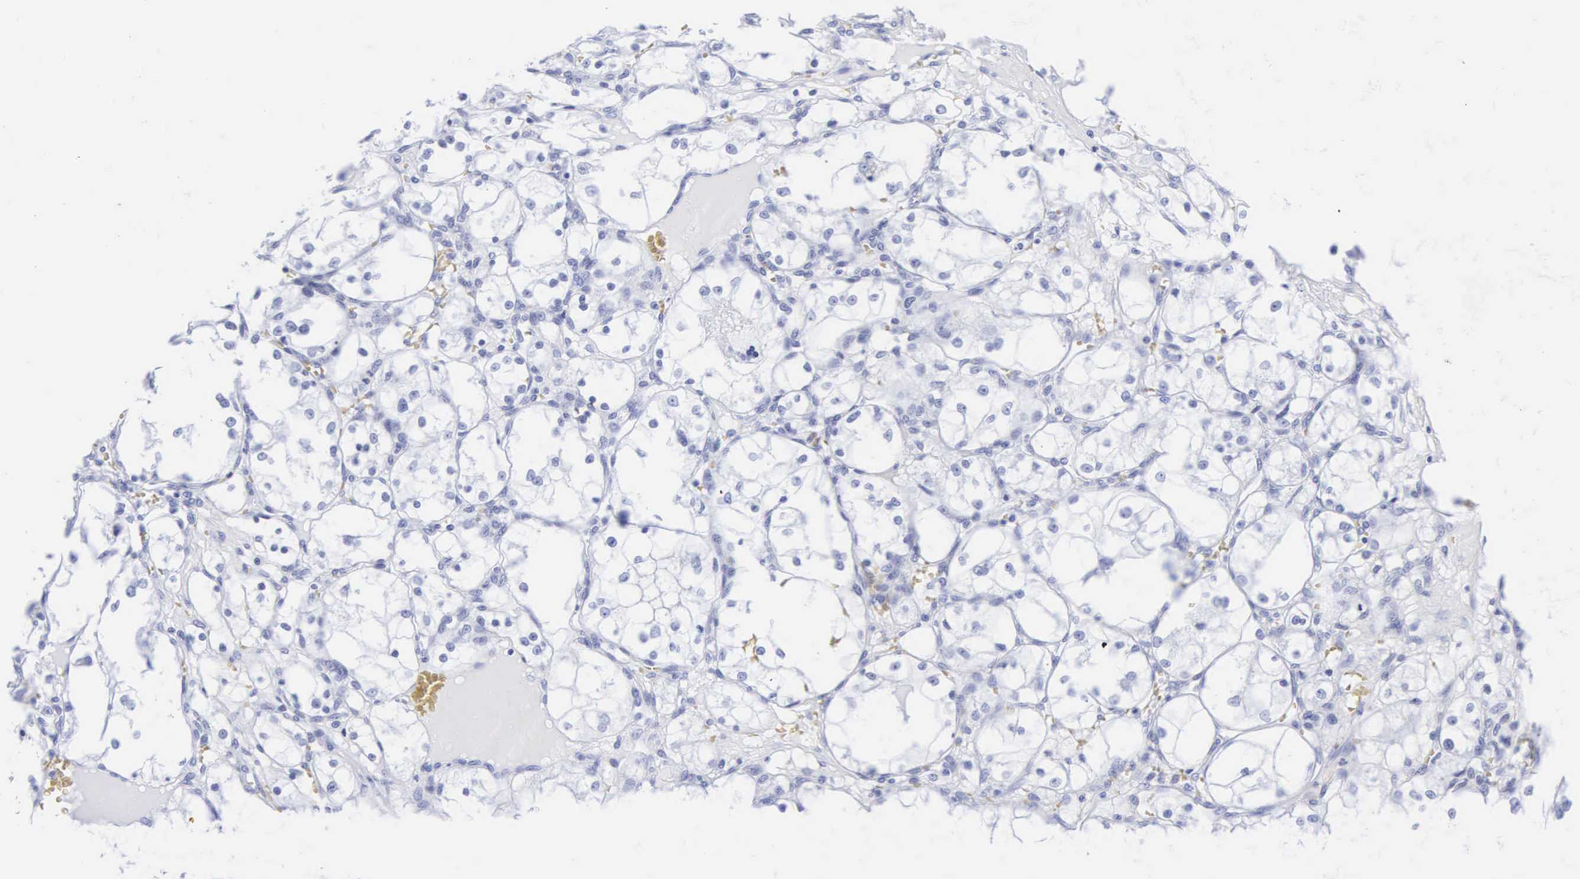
{"staining": {"intensity": "negative", "quantity": "none", "location": "none"}, "tissue": "renal cancer", "cell_type": "Tumor cells", "image_type": "cancer", "snomed": [{"axis": "morphology", "description": "Adenocarcinoma, NOS"}, {"axis": "topography", "description": "Kidney"}], "caption": "Tumor cells are negative for protein expression in human renal cancer.", "gene": "CGB3", "patient": {"sex": "male", "age": 61}}